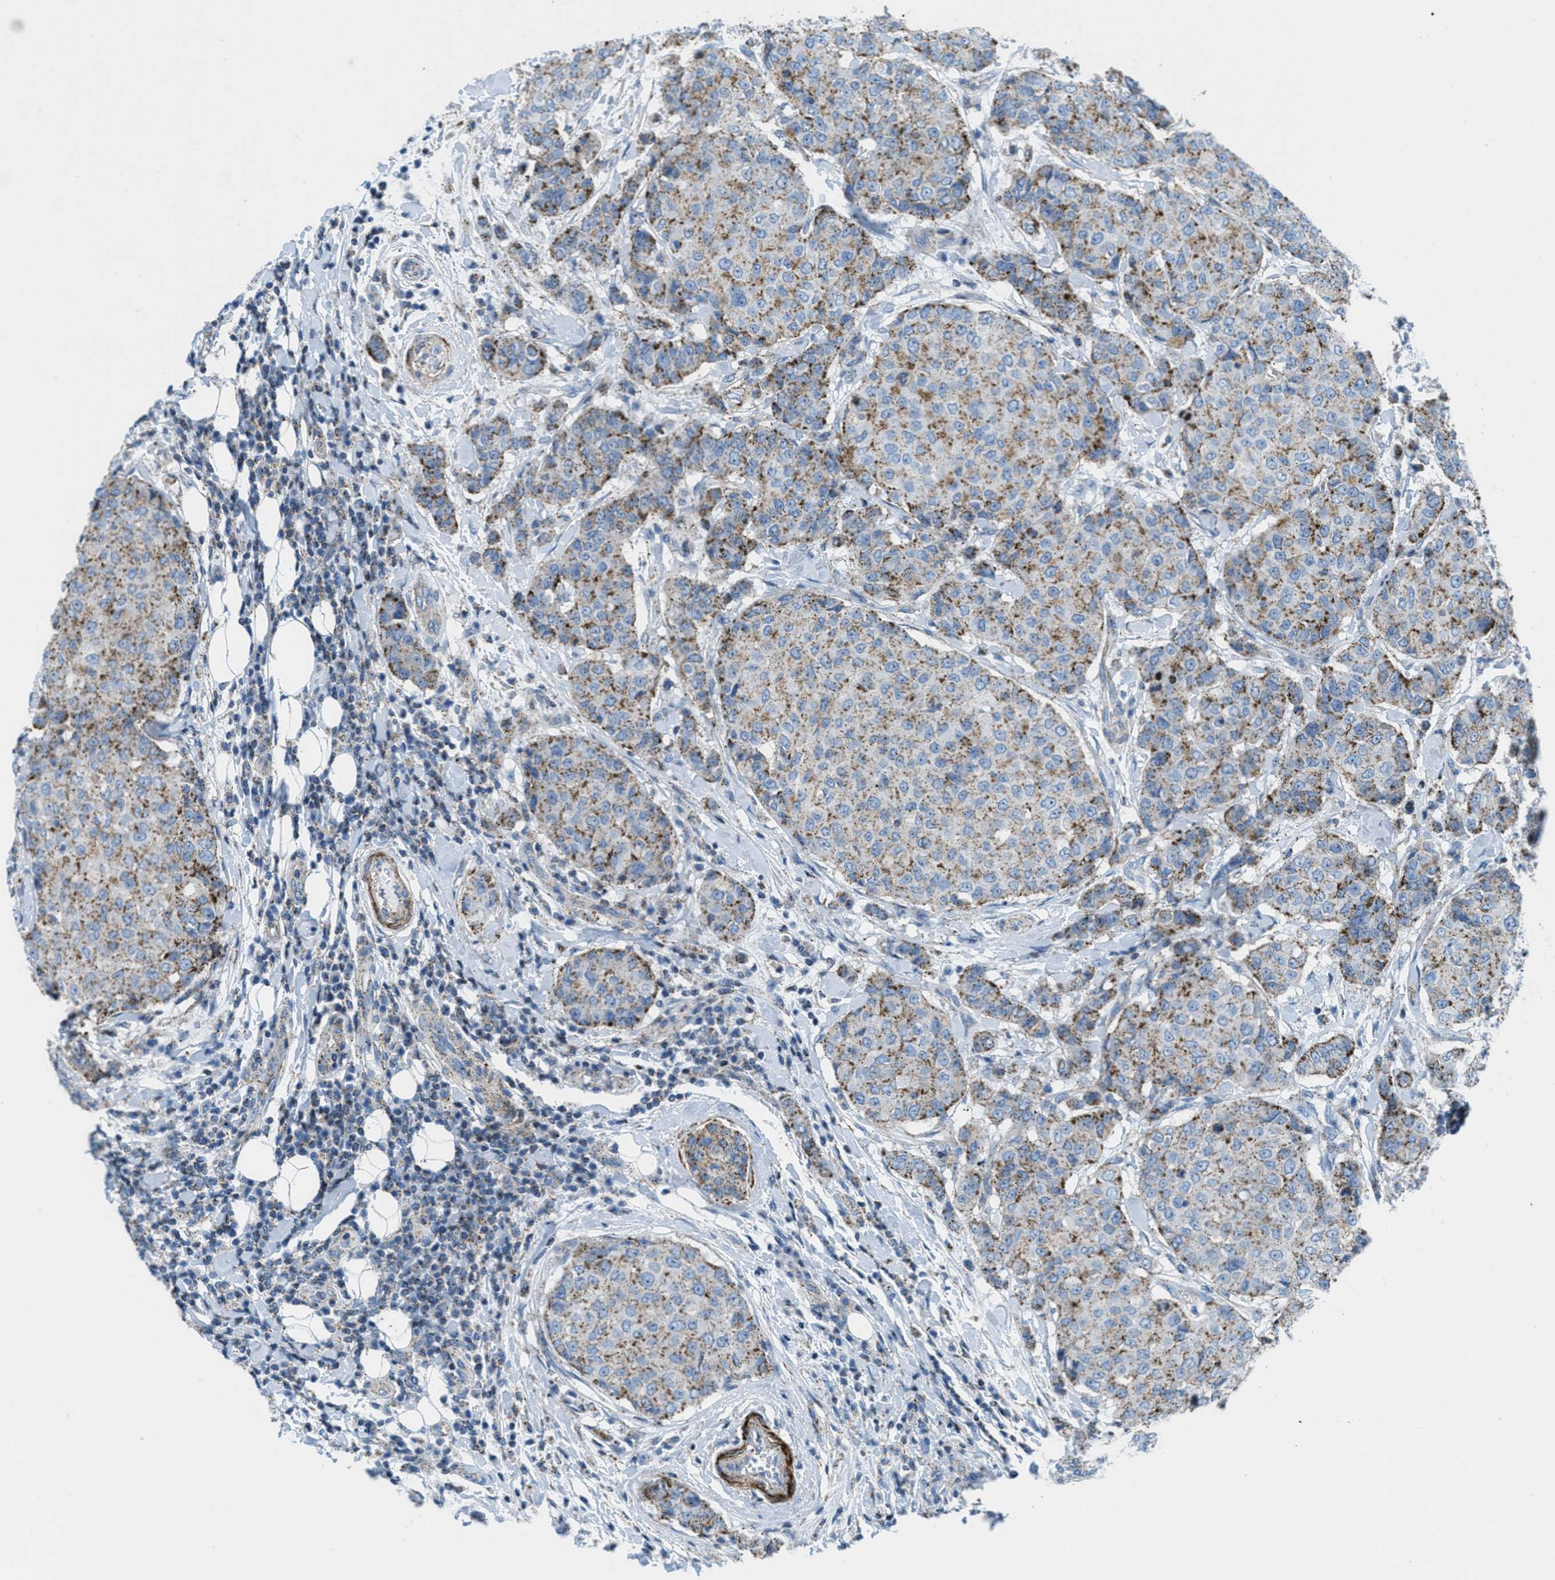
{"staining": {"intensity": "weak", "quantity": ">75%", "location": "cytoplasmic/membranous"}, "tissue": "breast cancer", "cell_type": "Tumor cells", "image_type": "cancer", "snomed": [{"axis": "morphology", "description": "Duct carcinoma"}, {"axis": "topography", "description": "Breast"}], "caption": "Tumor cells exhibit weak cytoplasmic/membranous expression in approximately >75% of cells in breast cancer. The staining was performed using DAB to visualize the protein expression in brown, while the nuclei were stained in blue with hematoxylin (Magnification: 20x).", "gene": "MFSD13A", "patient": {"sex": "female", "age": 27}}